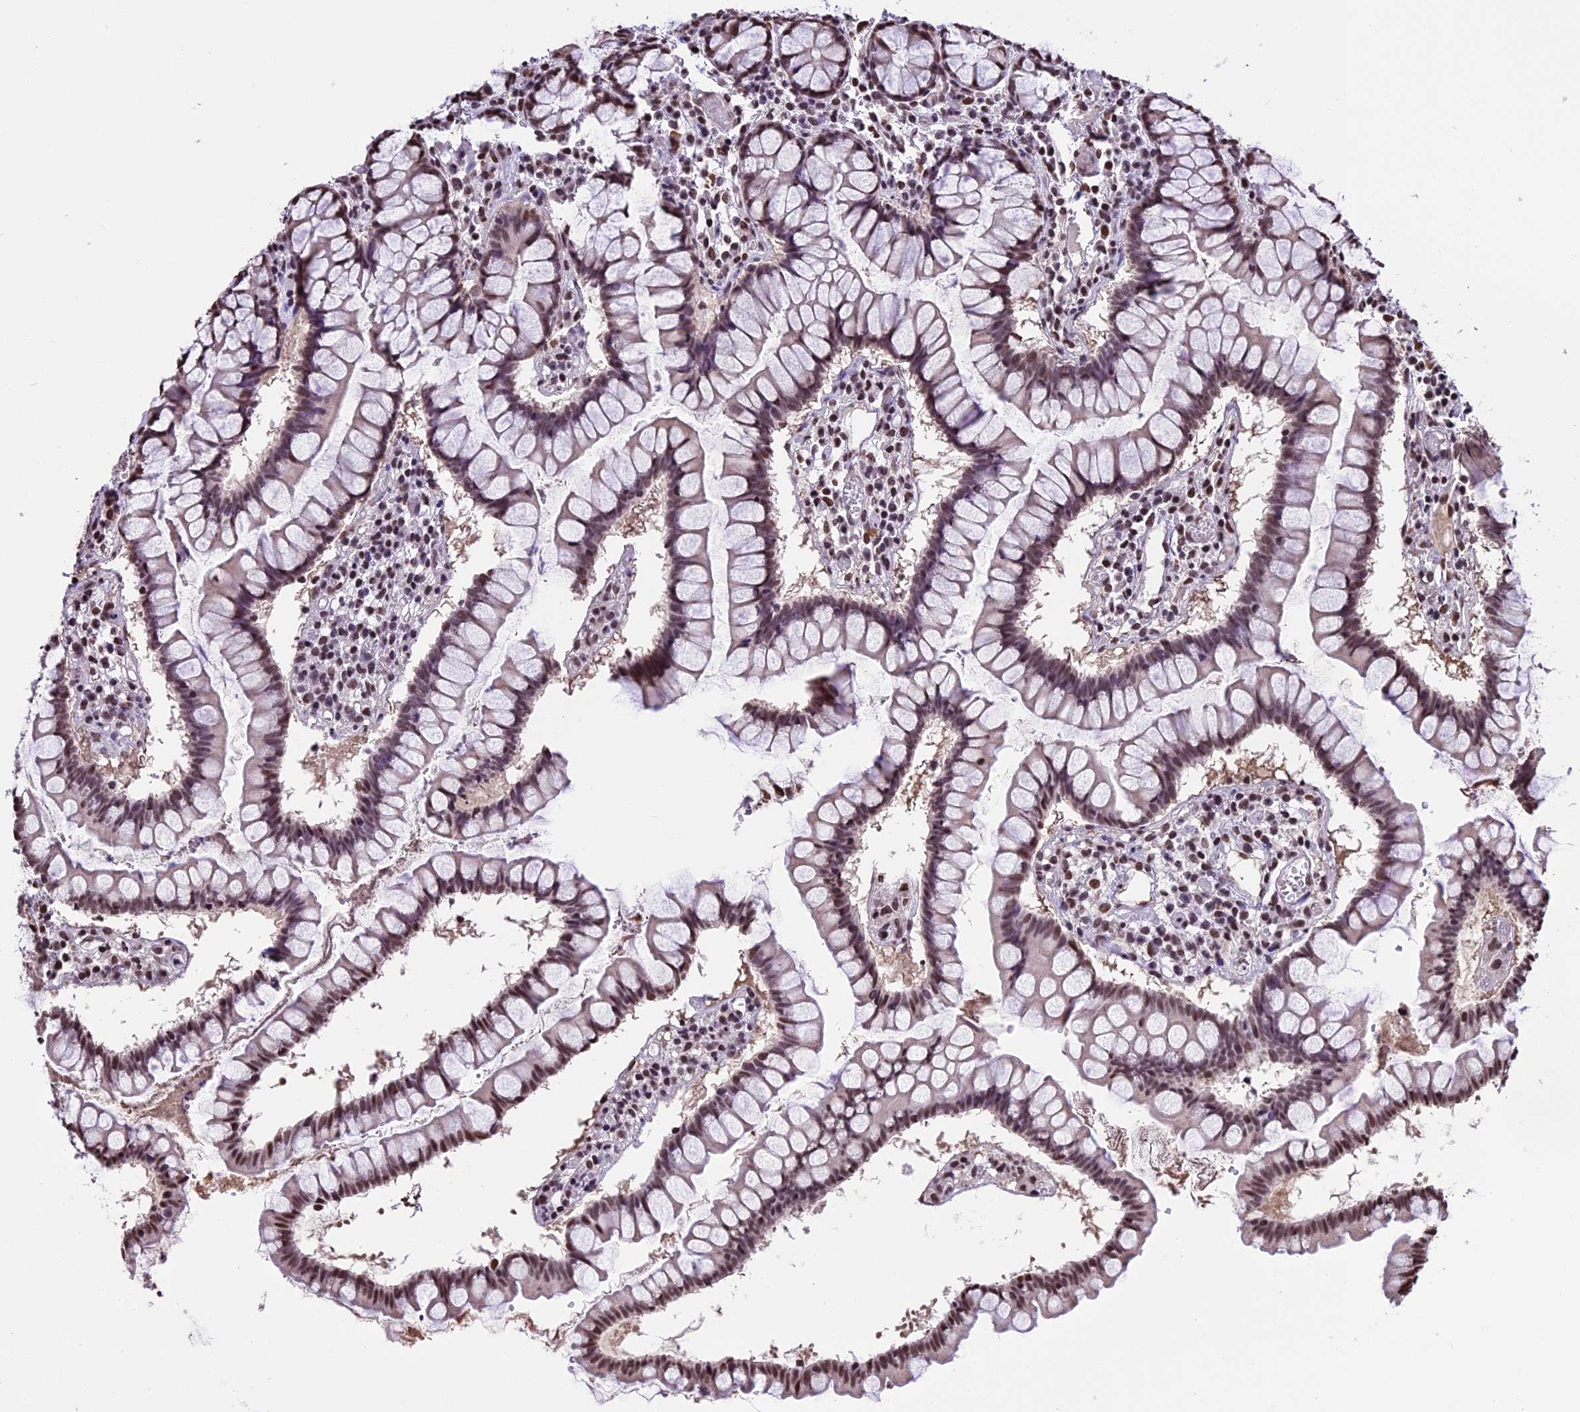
{"staining": {"intensity": "moderate", "quantity": ">75%", "location": "nuclear"}, "tissue": "colon", "cell_type": "Endothelial cells", "image_type": "normal", "snomed": [{"axis": "morphology", "description": "Normal tissue, NOS"}, {"axis": "morphology", "description": "Adenocarcinoma, NOS"}, {"axis": "topography", "description": "Colon"}], "caption": "Protein analysis of benign colon exhibits moderate nuclear staining in about >75% of endothelial cells.", "gene": "POLR3E", "patient": {"sex": "female", "age": 55}}